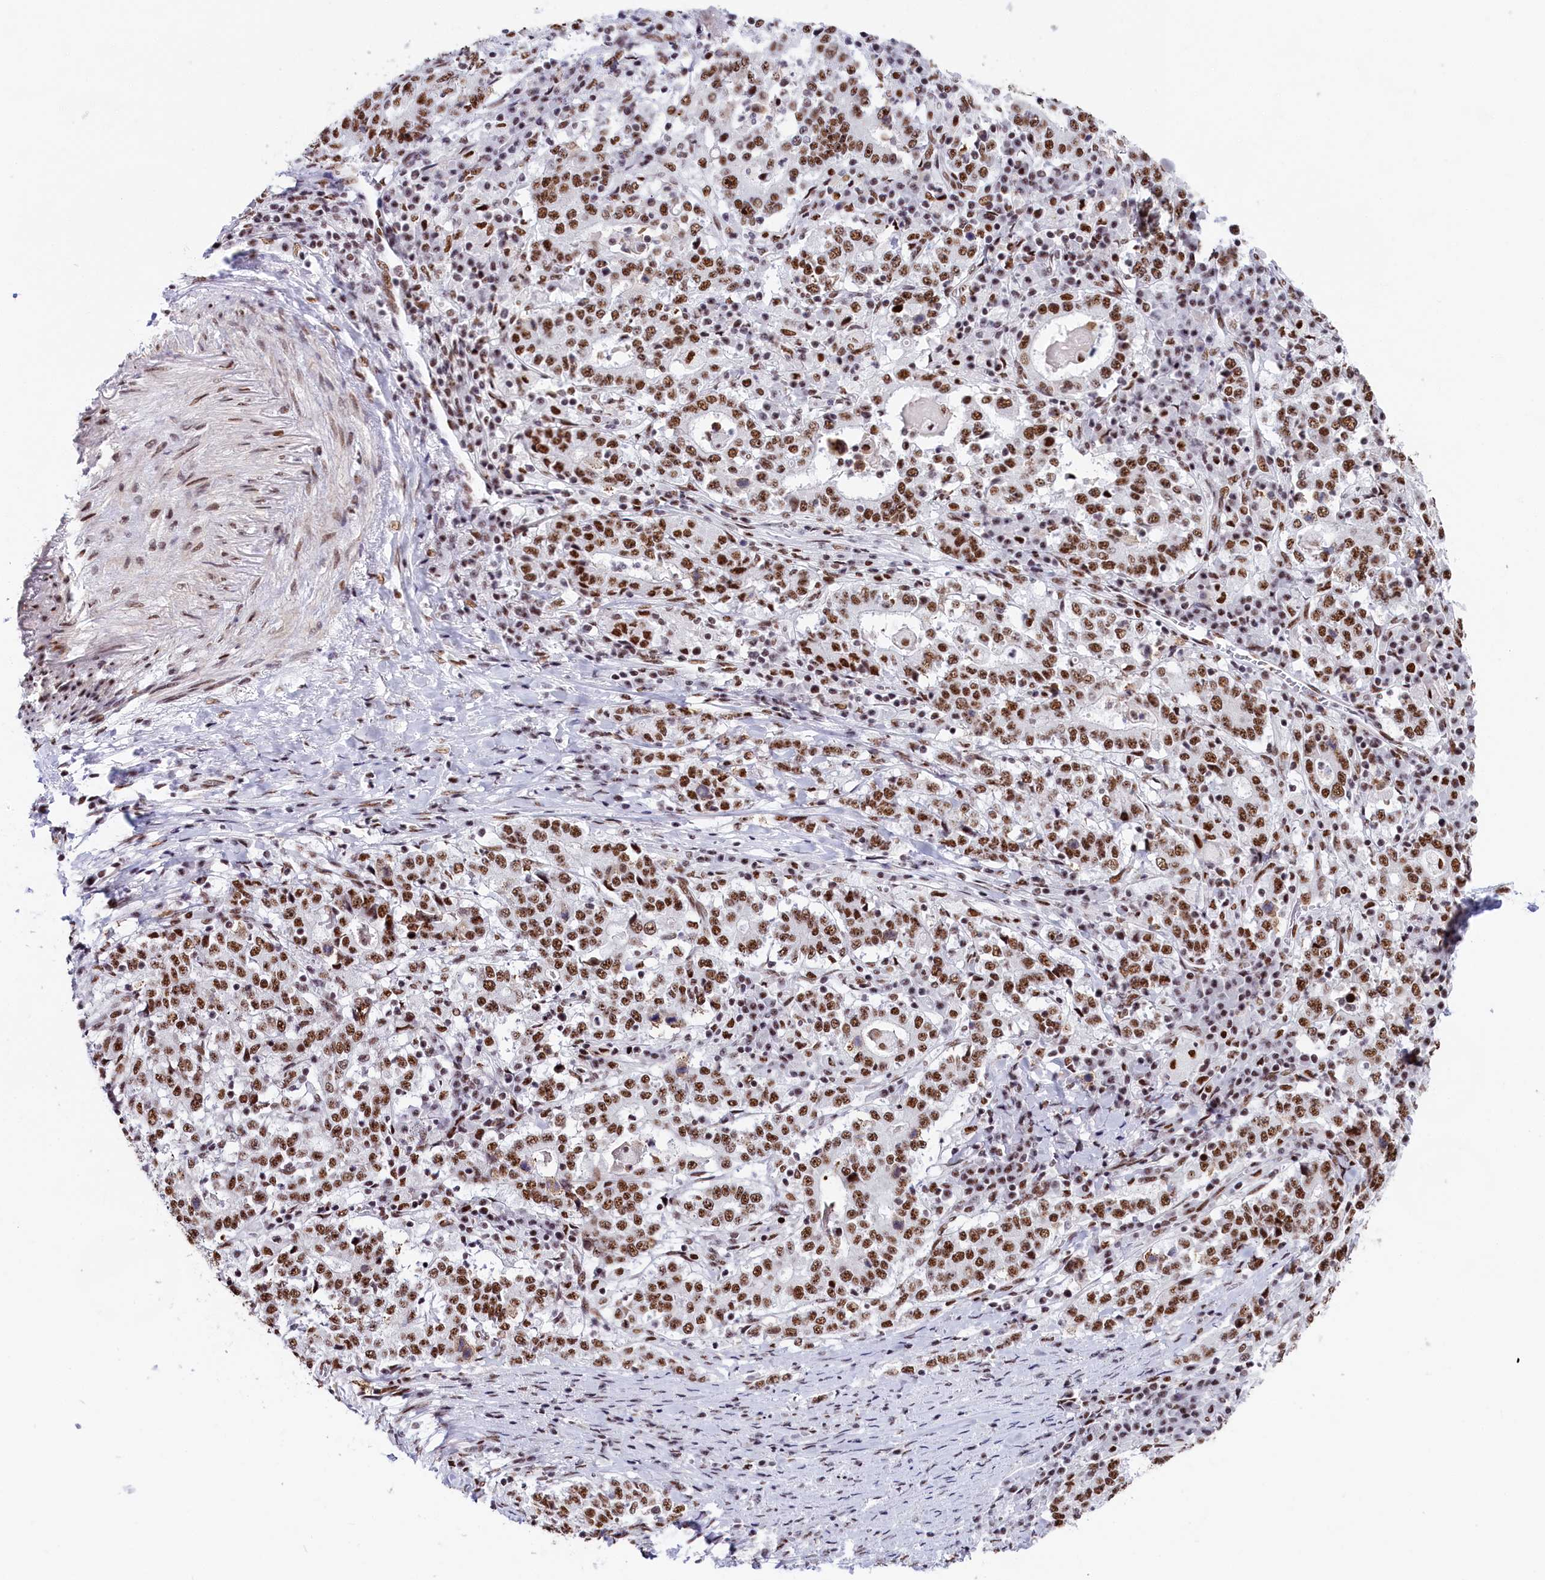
{"staining": {"intensity": "moderate", "quantity": ">75%", "location": "nuclear"}, "tissue": "stomach cancer", "cell_type": "Tumor cells", "image_type": "cancer", "snomed": [{"axis": "morphology", "description": "Adenocarcinoma, NOS"}, {"axis": "topography", "description": "Stomach"}], "caption": "IHC micrograph of neoplastic tissue: stomach cancer (adenocarcinoma) stained using immunohistochemistry (IHC) reveals medium levels of moderate protein expression localized specifically in the nuclear of tumor cells, appearing as a nuclear brown color.", "gene": "SNRNP70", "patient": {"sex": "male", "age": 59}}